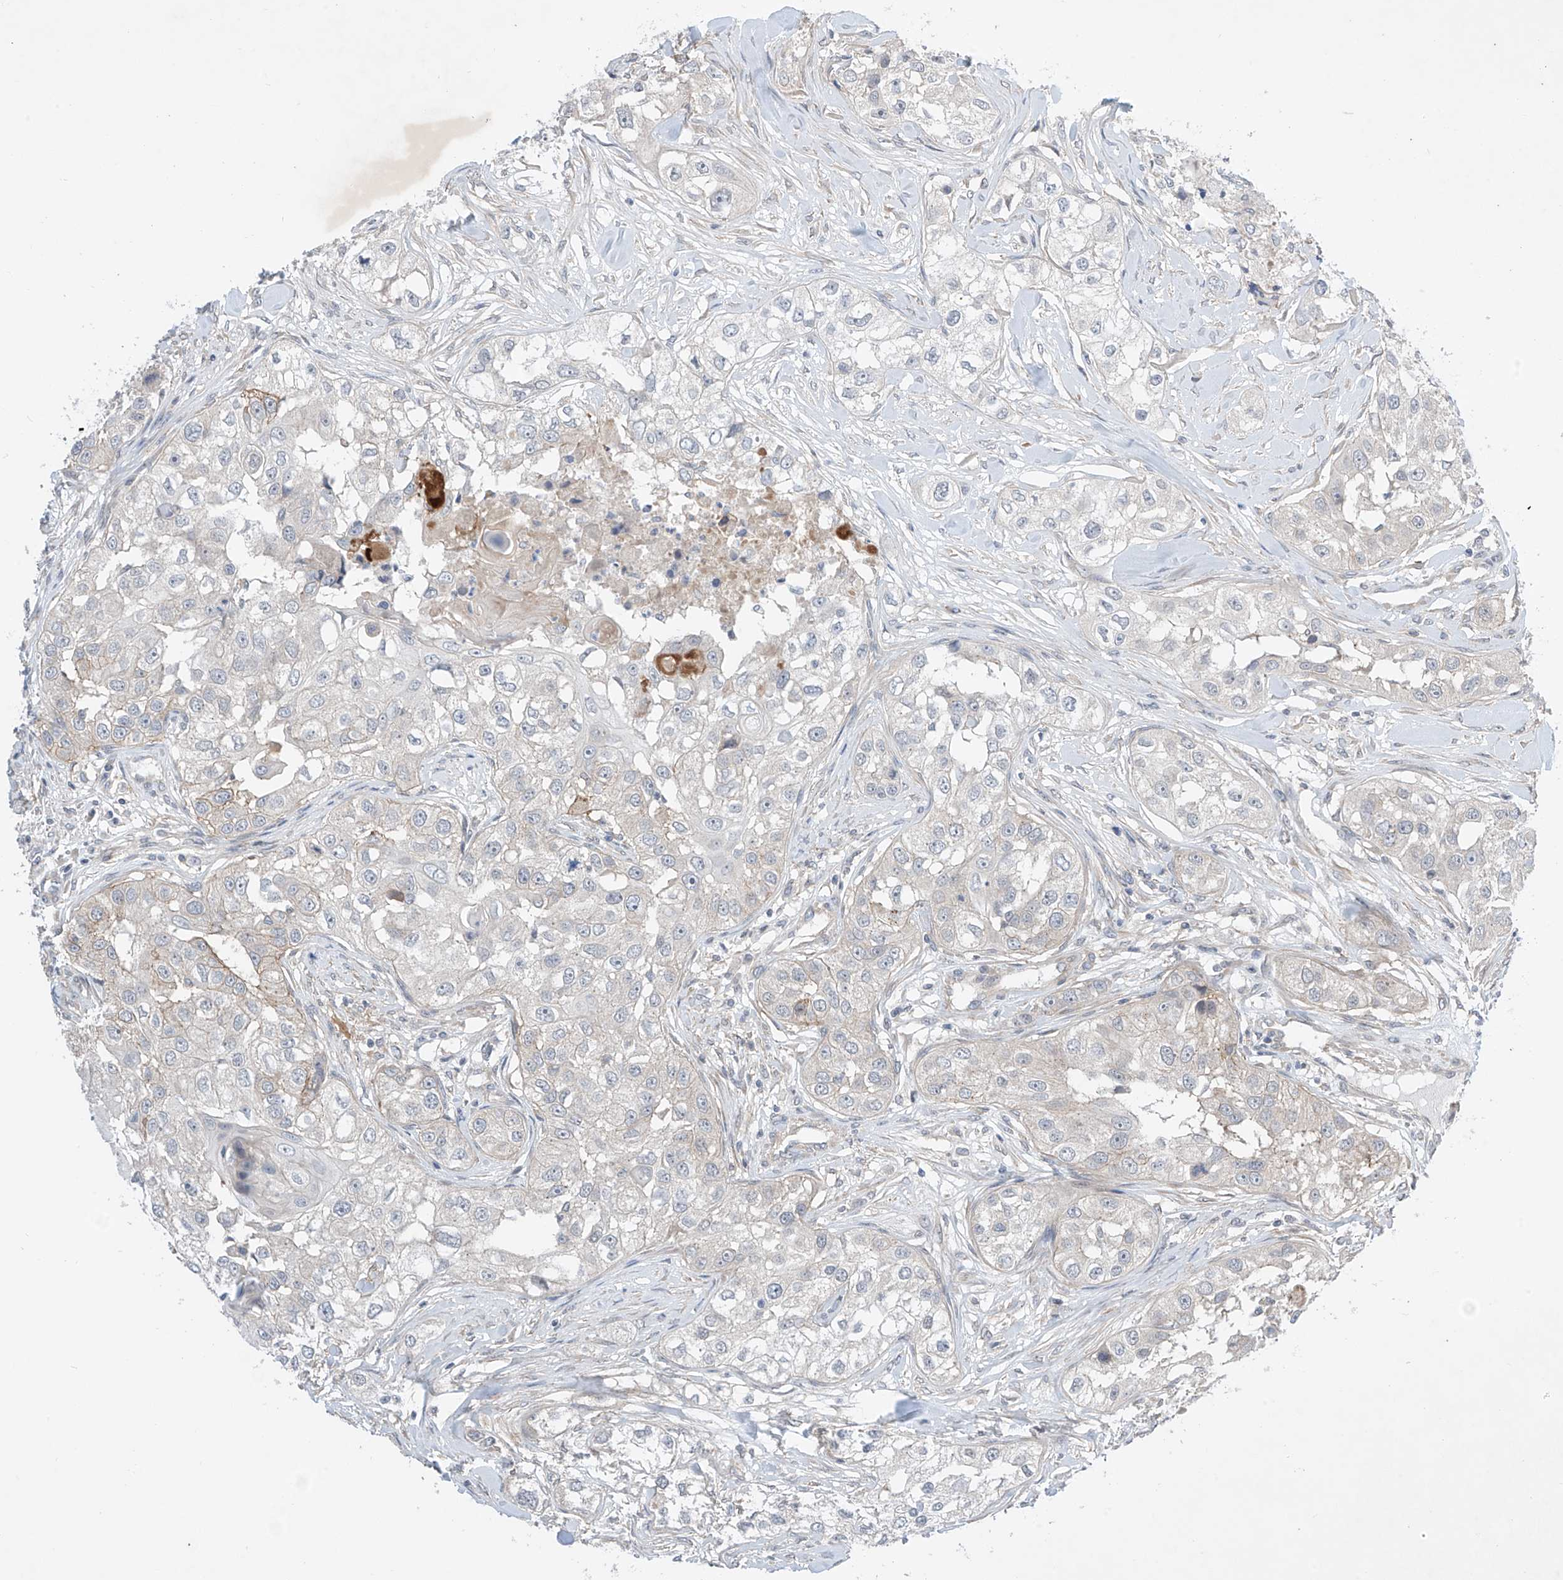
{"staining": {"intensity": "weak", "quantity": "<25%", "location": "cytoplasmic/membranous"}, "tissue": "head and neck cancer", "cell_type": "Tumor cells", "image_type": "cancer", "snomed": [{"axis": "morphology", "description": "Normal tissue, NOS"}, {"axis": "morphology", "description": "Squamous cell carcinoma, NOS"}, {"axis": "topography", "description": "Skeletal muscle"}, {"axis": "topography", "description": "Head-Neck"}], "caption": "Head and neck squamous cell carcinoma stained for a protein using immunohistochemistry demonstrates no positivity tumor cells.", "gene": "ABLIM2", "patient": {"sex": "male", "age": 51}}